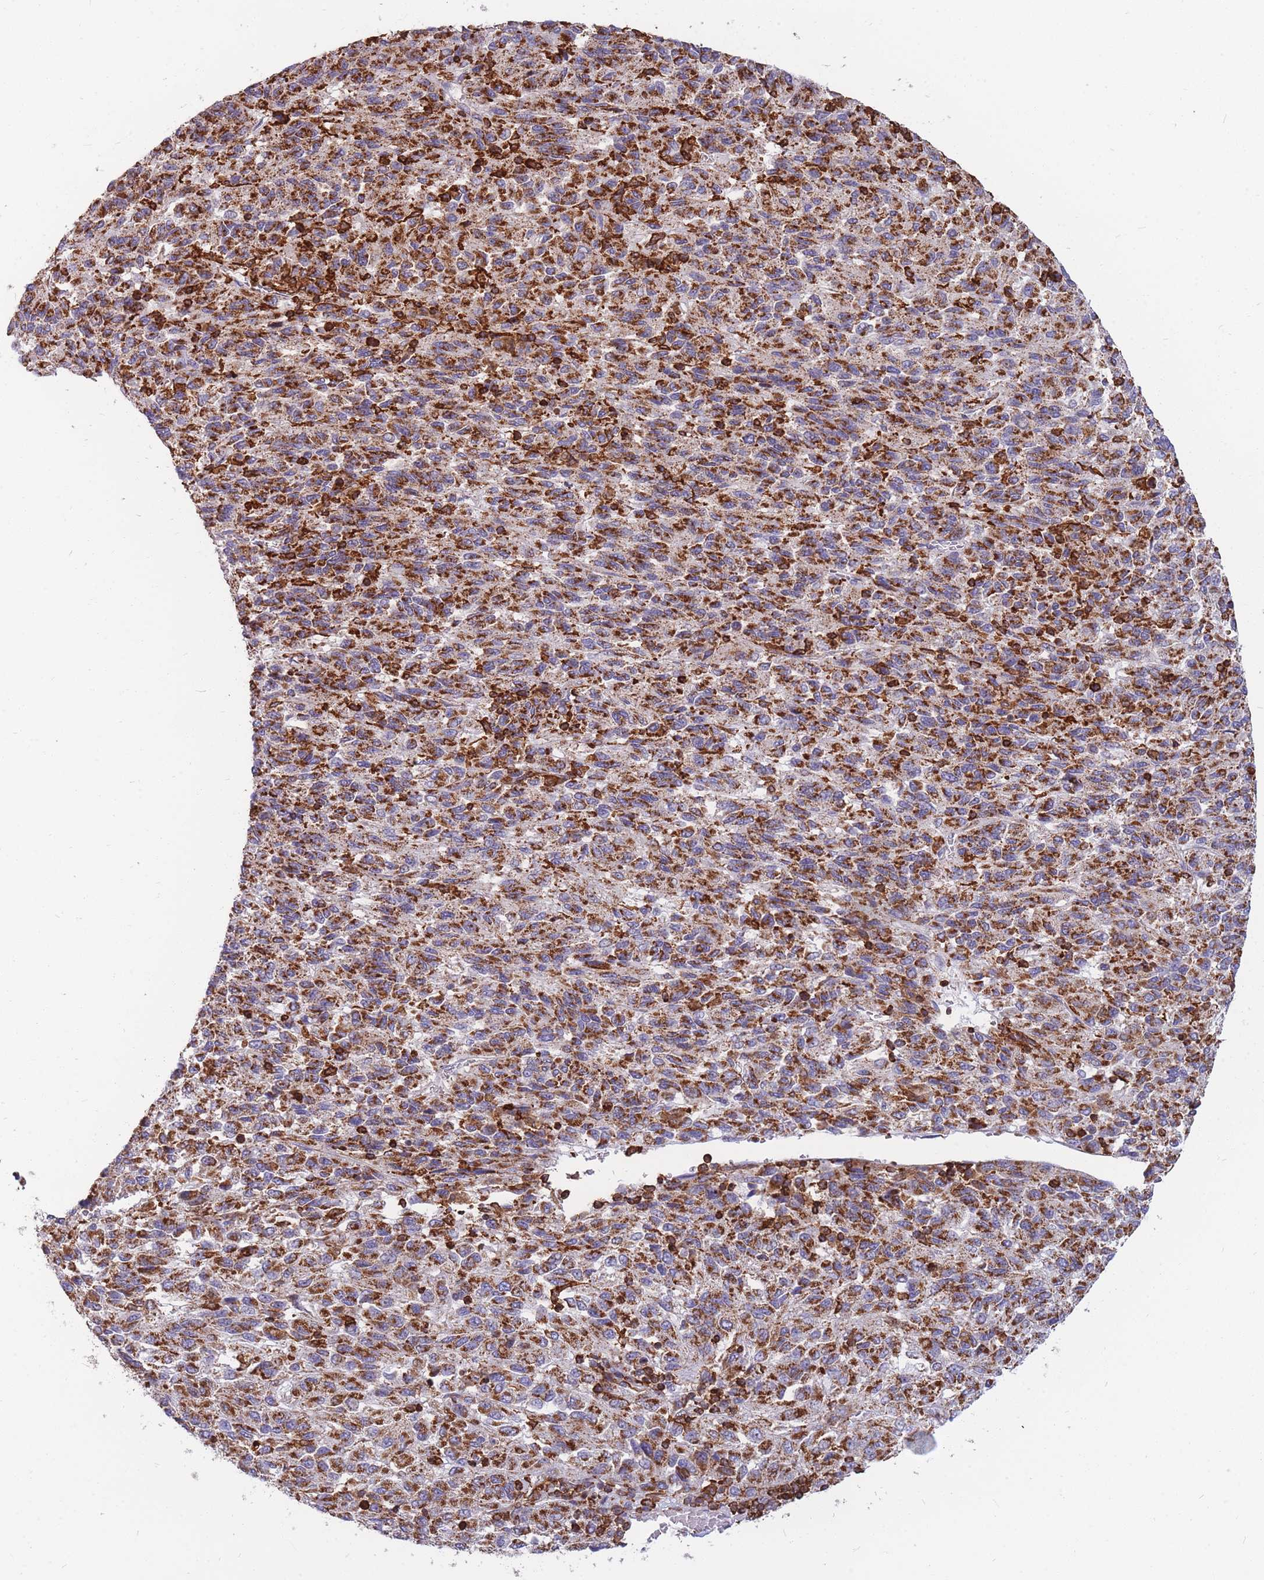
{"staining": {"intensity": "moderate", "quantity": ">75%", "location": "cytoplasmic/membranous"}, "tissue": "melanoma", "cell_type": "Tumor cells", "image_type": "cancer", "snomed": [{"axis": "morphology", "description": "Malignant melanoma, Metastatic site"}, {"axis": "topography", "description": "Lung"}], "caption": "Melanoma tissue shows moderate cytoplasmic/membranous positivity in approximately >75% of tumor cells, visualized by immunohistochemistry.", "gene": "MRPL54", "patient": {"sex": "male", "age": 64}}